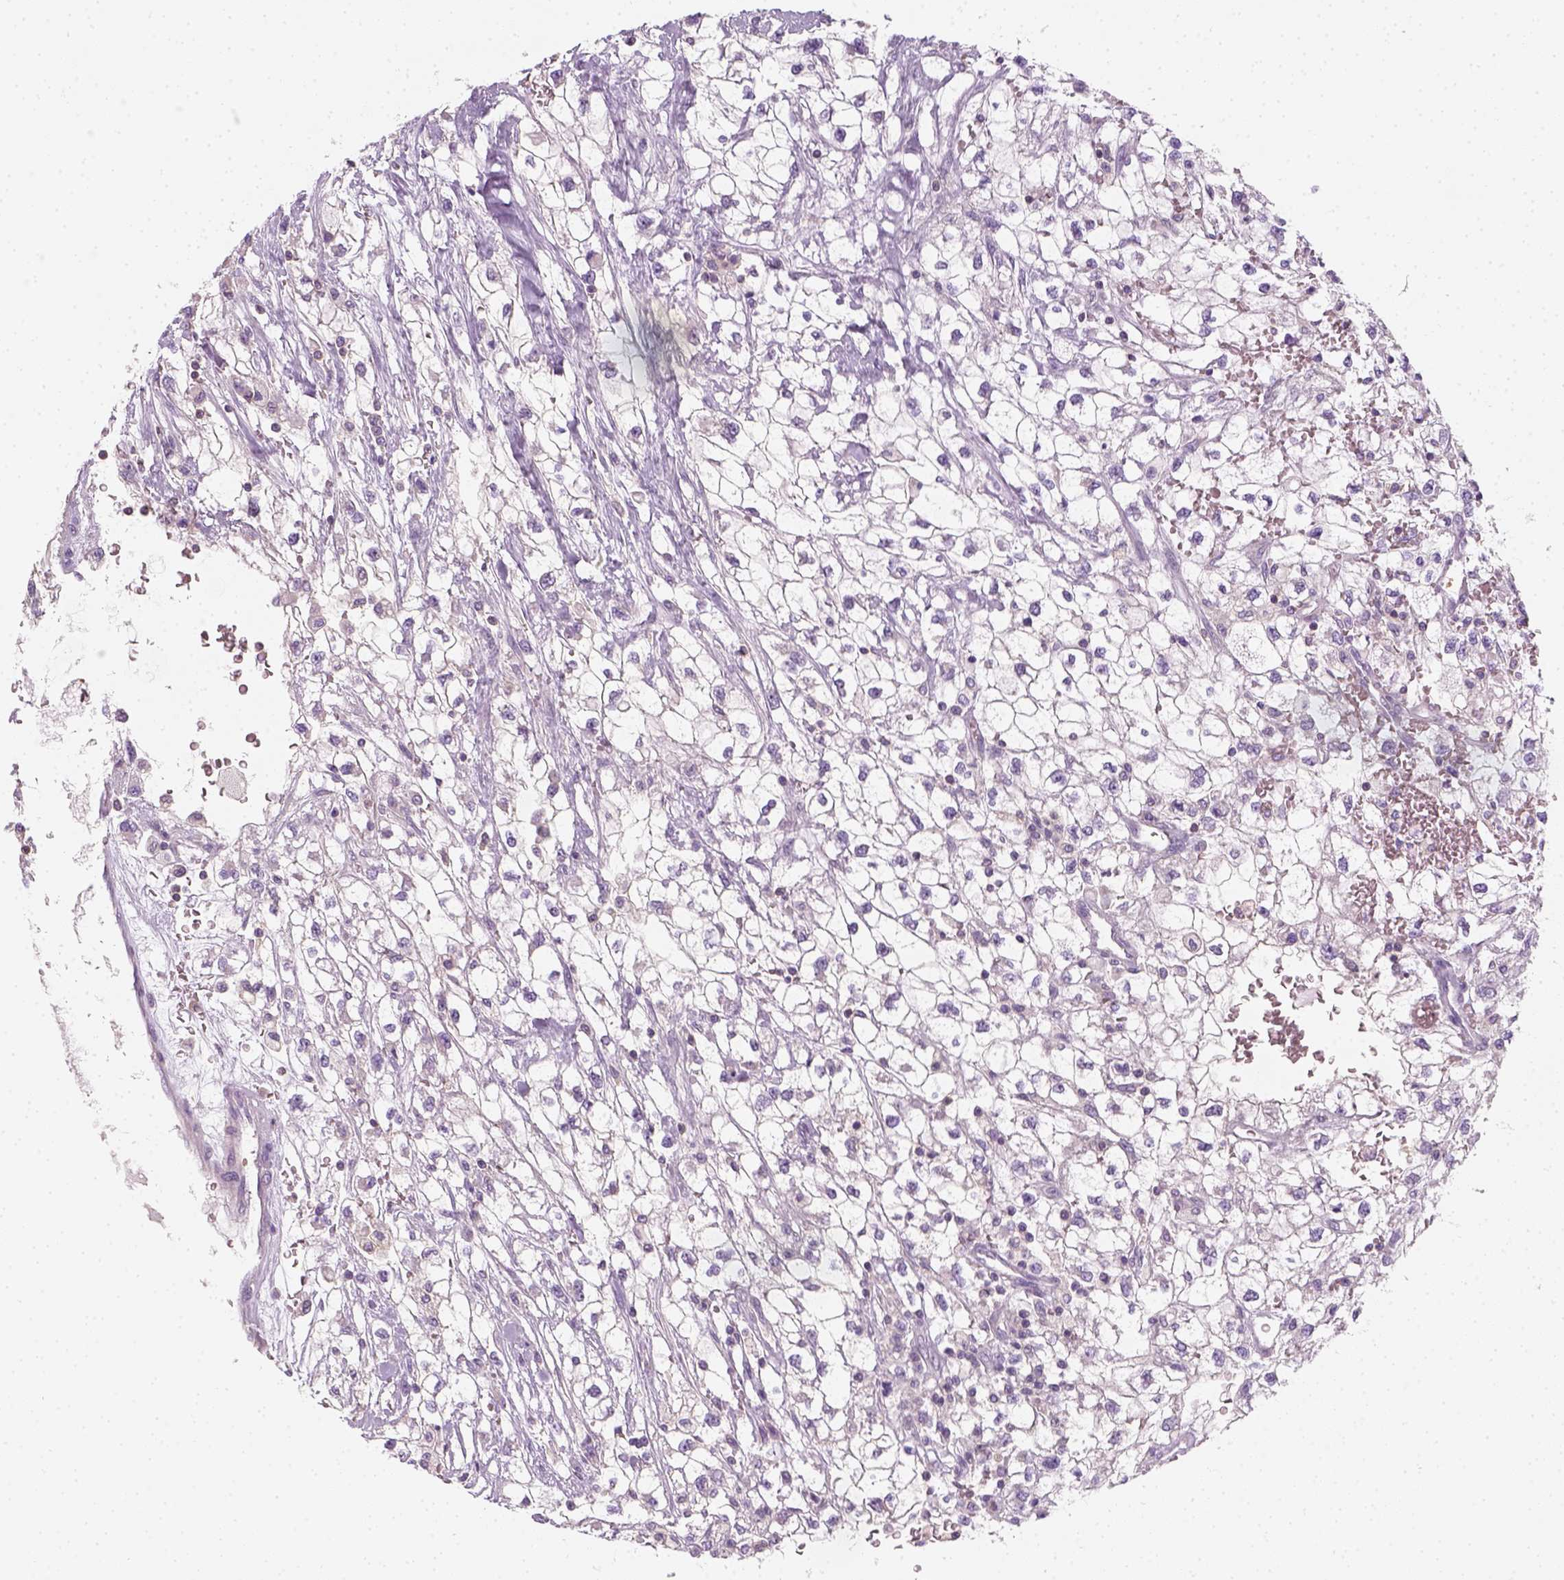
{"staining": {"intensity": "negative", "quantity": "none", "location": "none"}, "tissue": "renal cancer", "cell_type": "Tumor cells", "image_type": "cancer", "snomed": [{"axis": "morphology", "description": "Adenocarcinoma, NOS"}, {"axis": "topography", "description": "Kidney"}], "caption": "This image is of renal adenocarcinoma stained with immunohistochemistry (IHC) to label a protein in brown with the nuclei are counter-stained blue. There is no expression in tumor cells. The staining was performed using DAB to visualize the protein expression in brown, while the nuclei were stained in blue with hematoxylin (Magnification: 20x).", "gene": "EPHB1", "patient": {"sex": "male", "age": 59}}